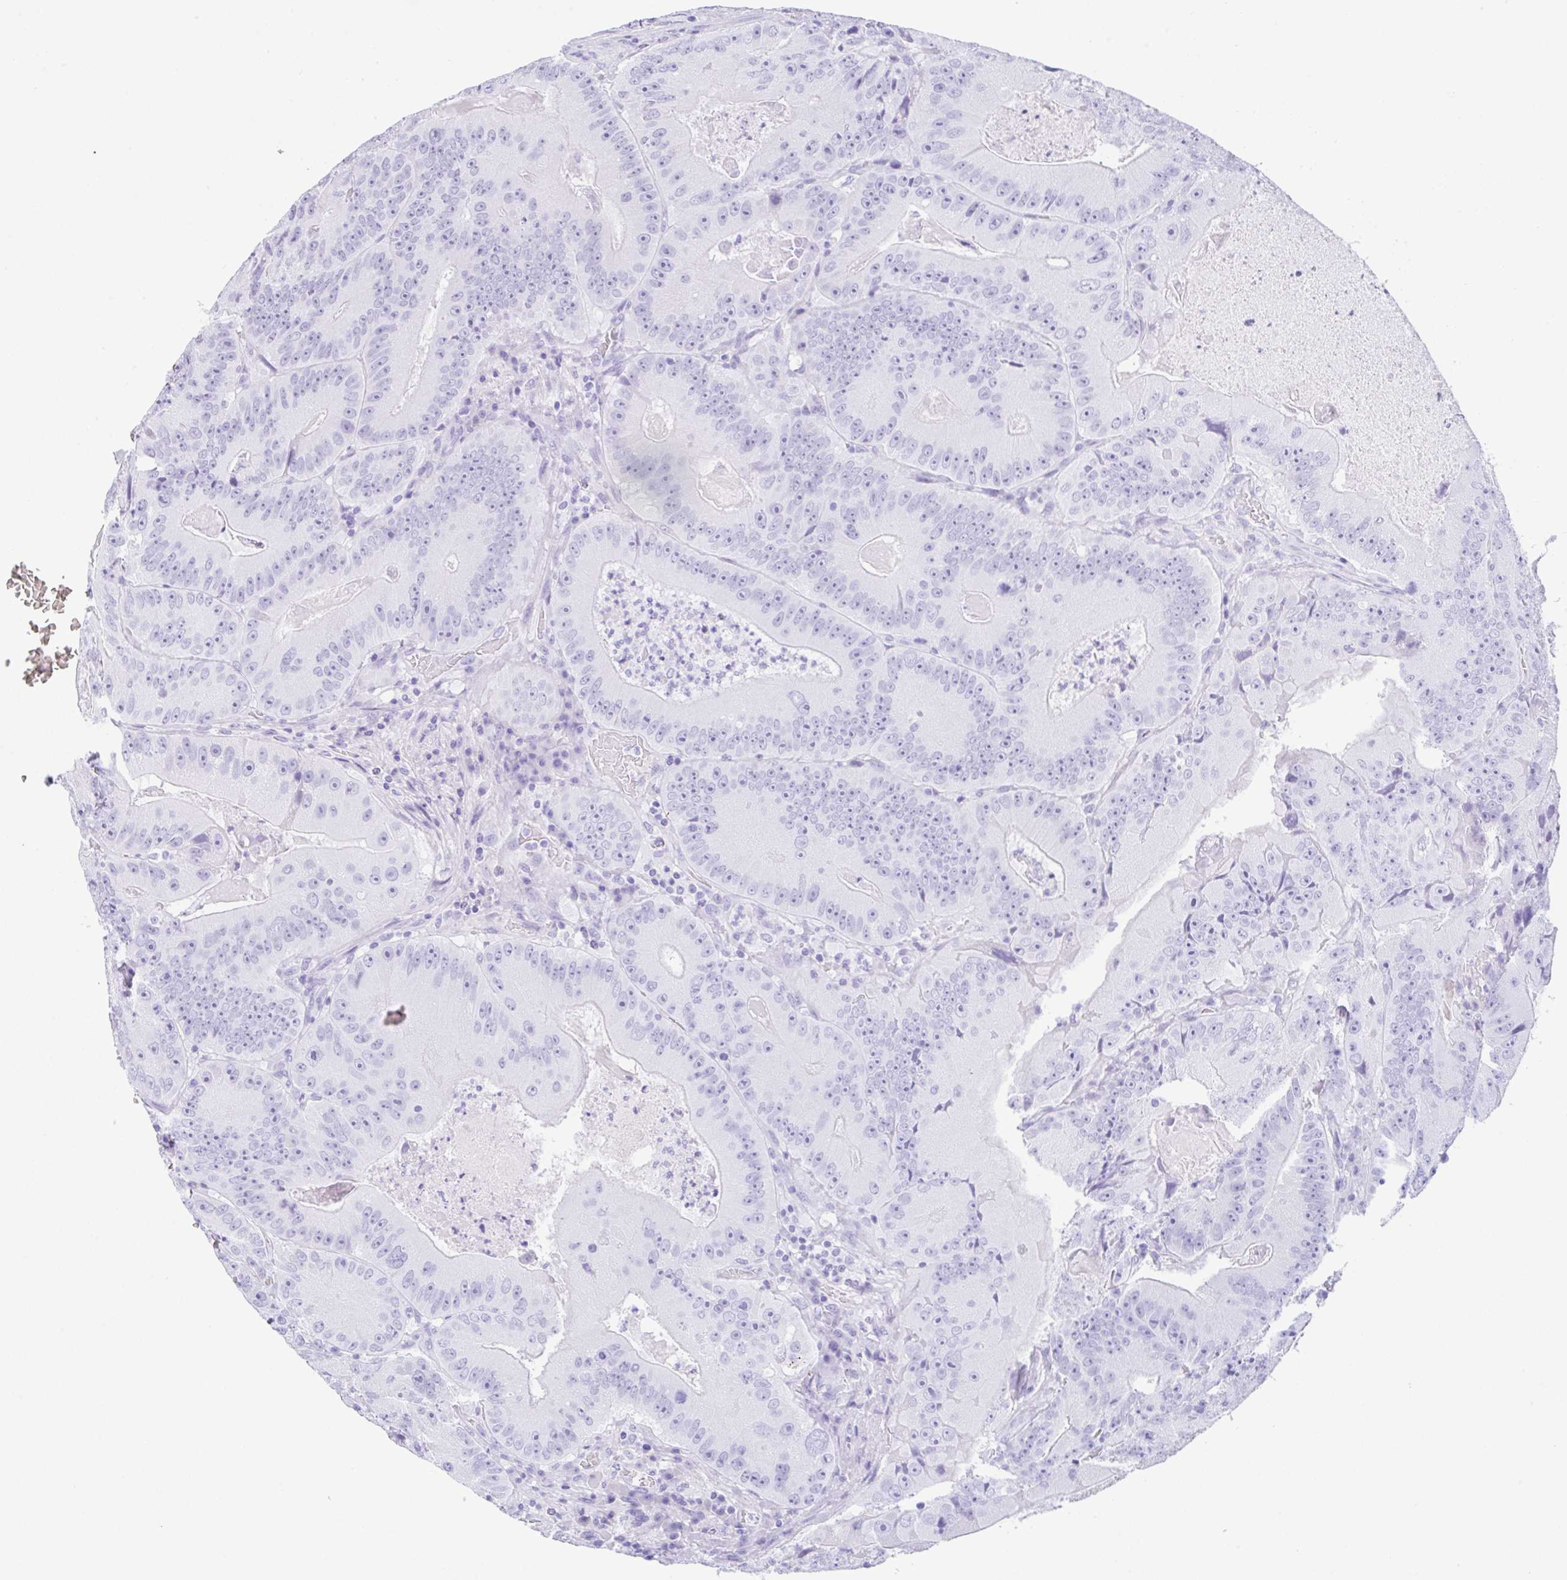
{"staining": {"intensity": "negative", "quantity": "none", "location": "none"}, "tissue": "colorectal cancer", "cell_type": "Tumor cells", "image_type": "cancer", "snomed": [{"axis": "morphology", "description": "Adenocarcinoma, NOS"}, {"axis": "topography", "description": "Colon"}], "caption": "Immunohistochemical staining of human colorectal cancer reveals no significant staining in tumor cells.", "gene": "CPA1", "patient": {"sex": "female", "age": 86}}